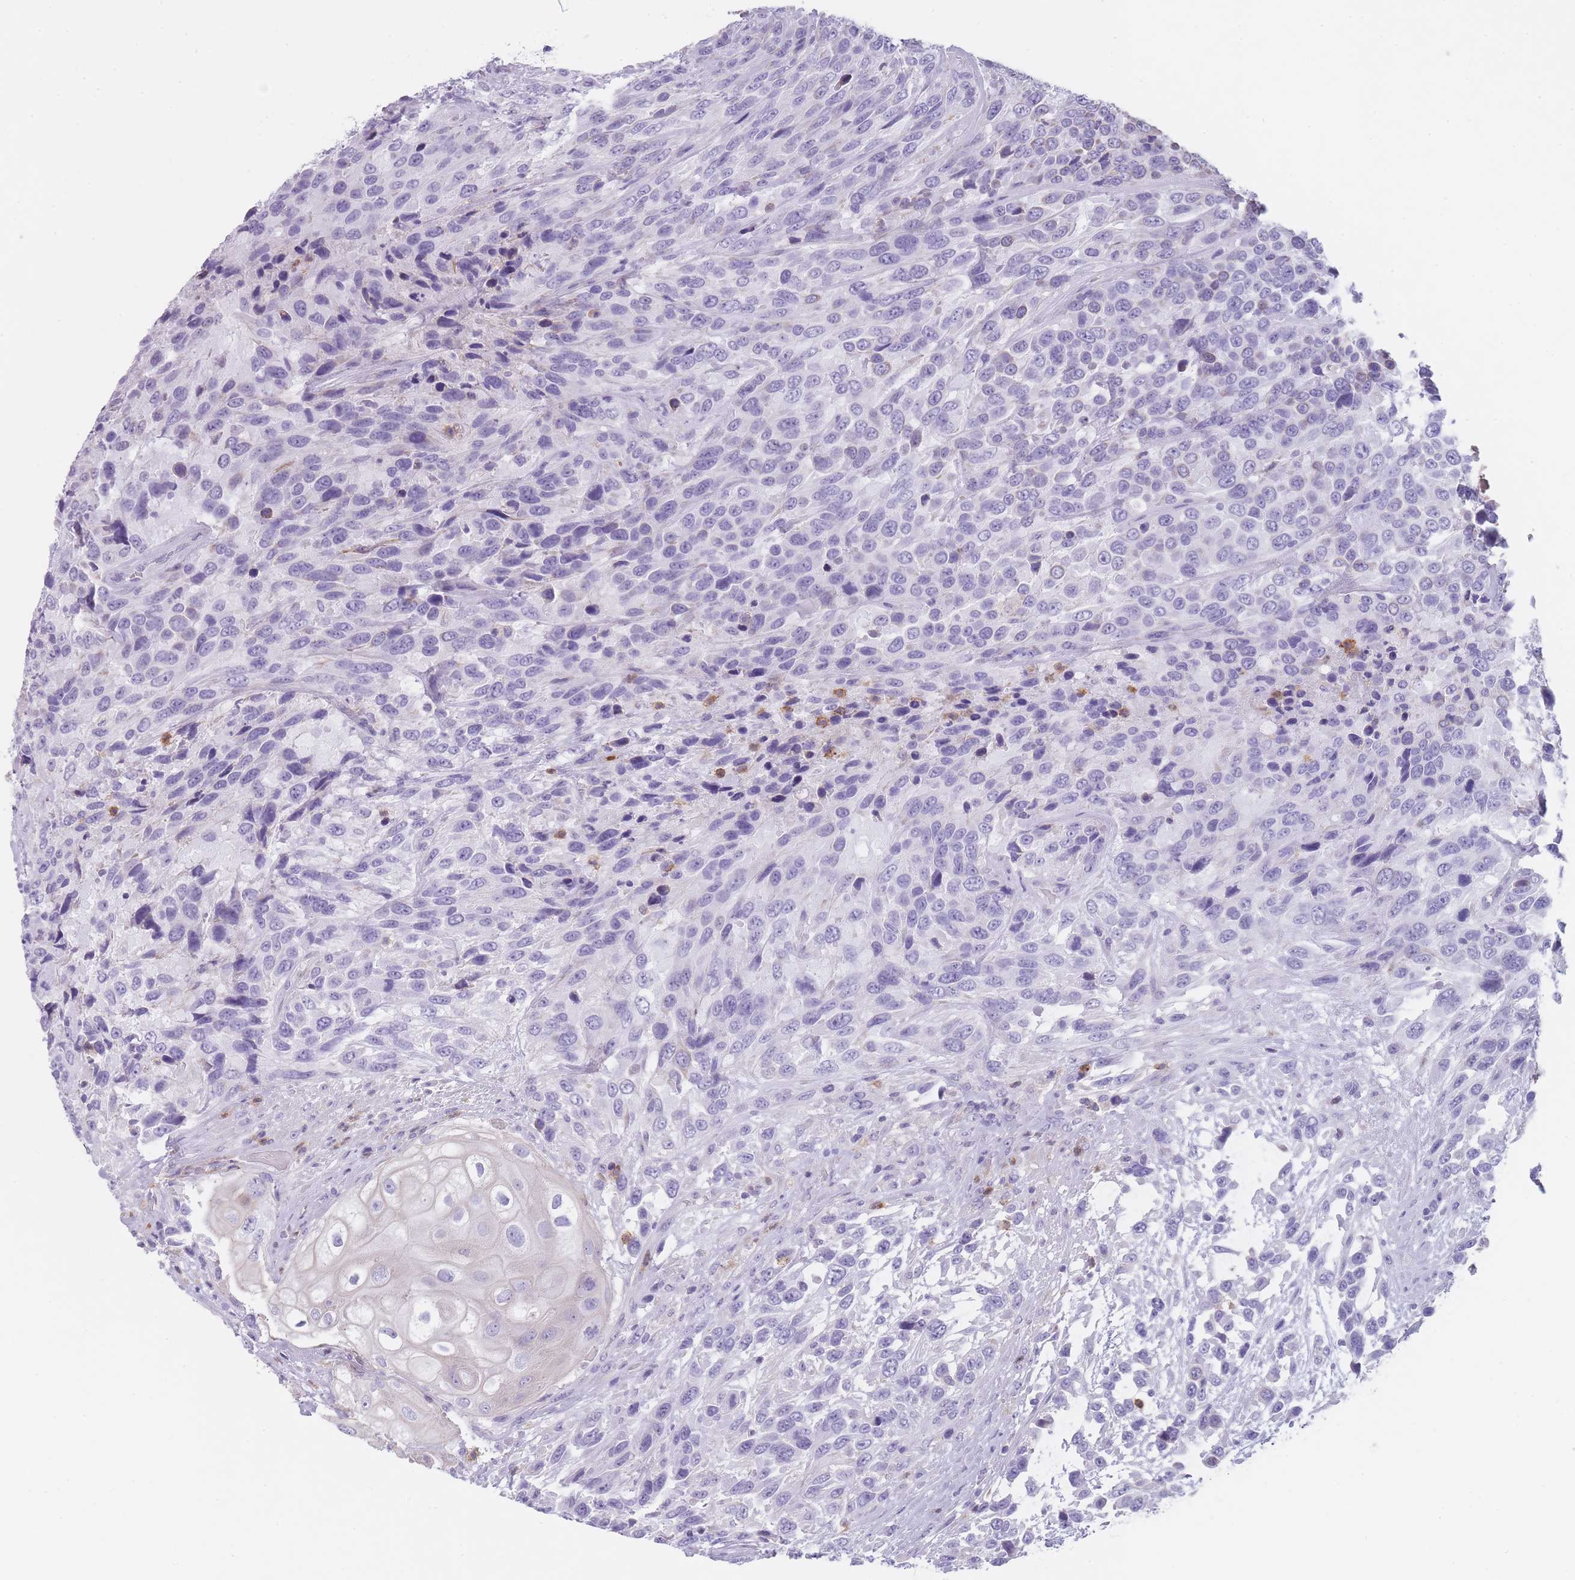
{"staining": {"intensity": "negative", "quantity": "none", "location": "none"}, "tissue": "urothelial cancer", "cell_type": "Tumor cells", "image_type": "cancer", "snomed": [{"axis": "morphology", "description": "Urothelial carcinoma, High grade"}, {"axis": "topography", "description": "Urinary bladder"}], "caption": "High power microscopy histopathology image of an IHC histopathology image of high-grade urothelial carcinoma, revealing no significant positivity in tumor cells.", "gene": "CR1L", "patient": {"sex": "female", "age": 70}}